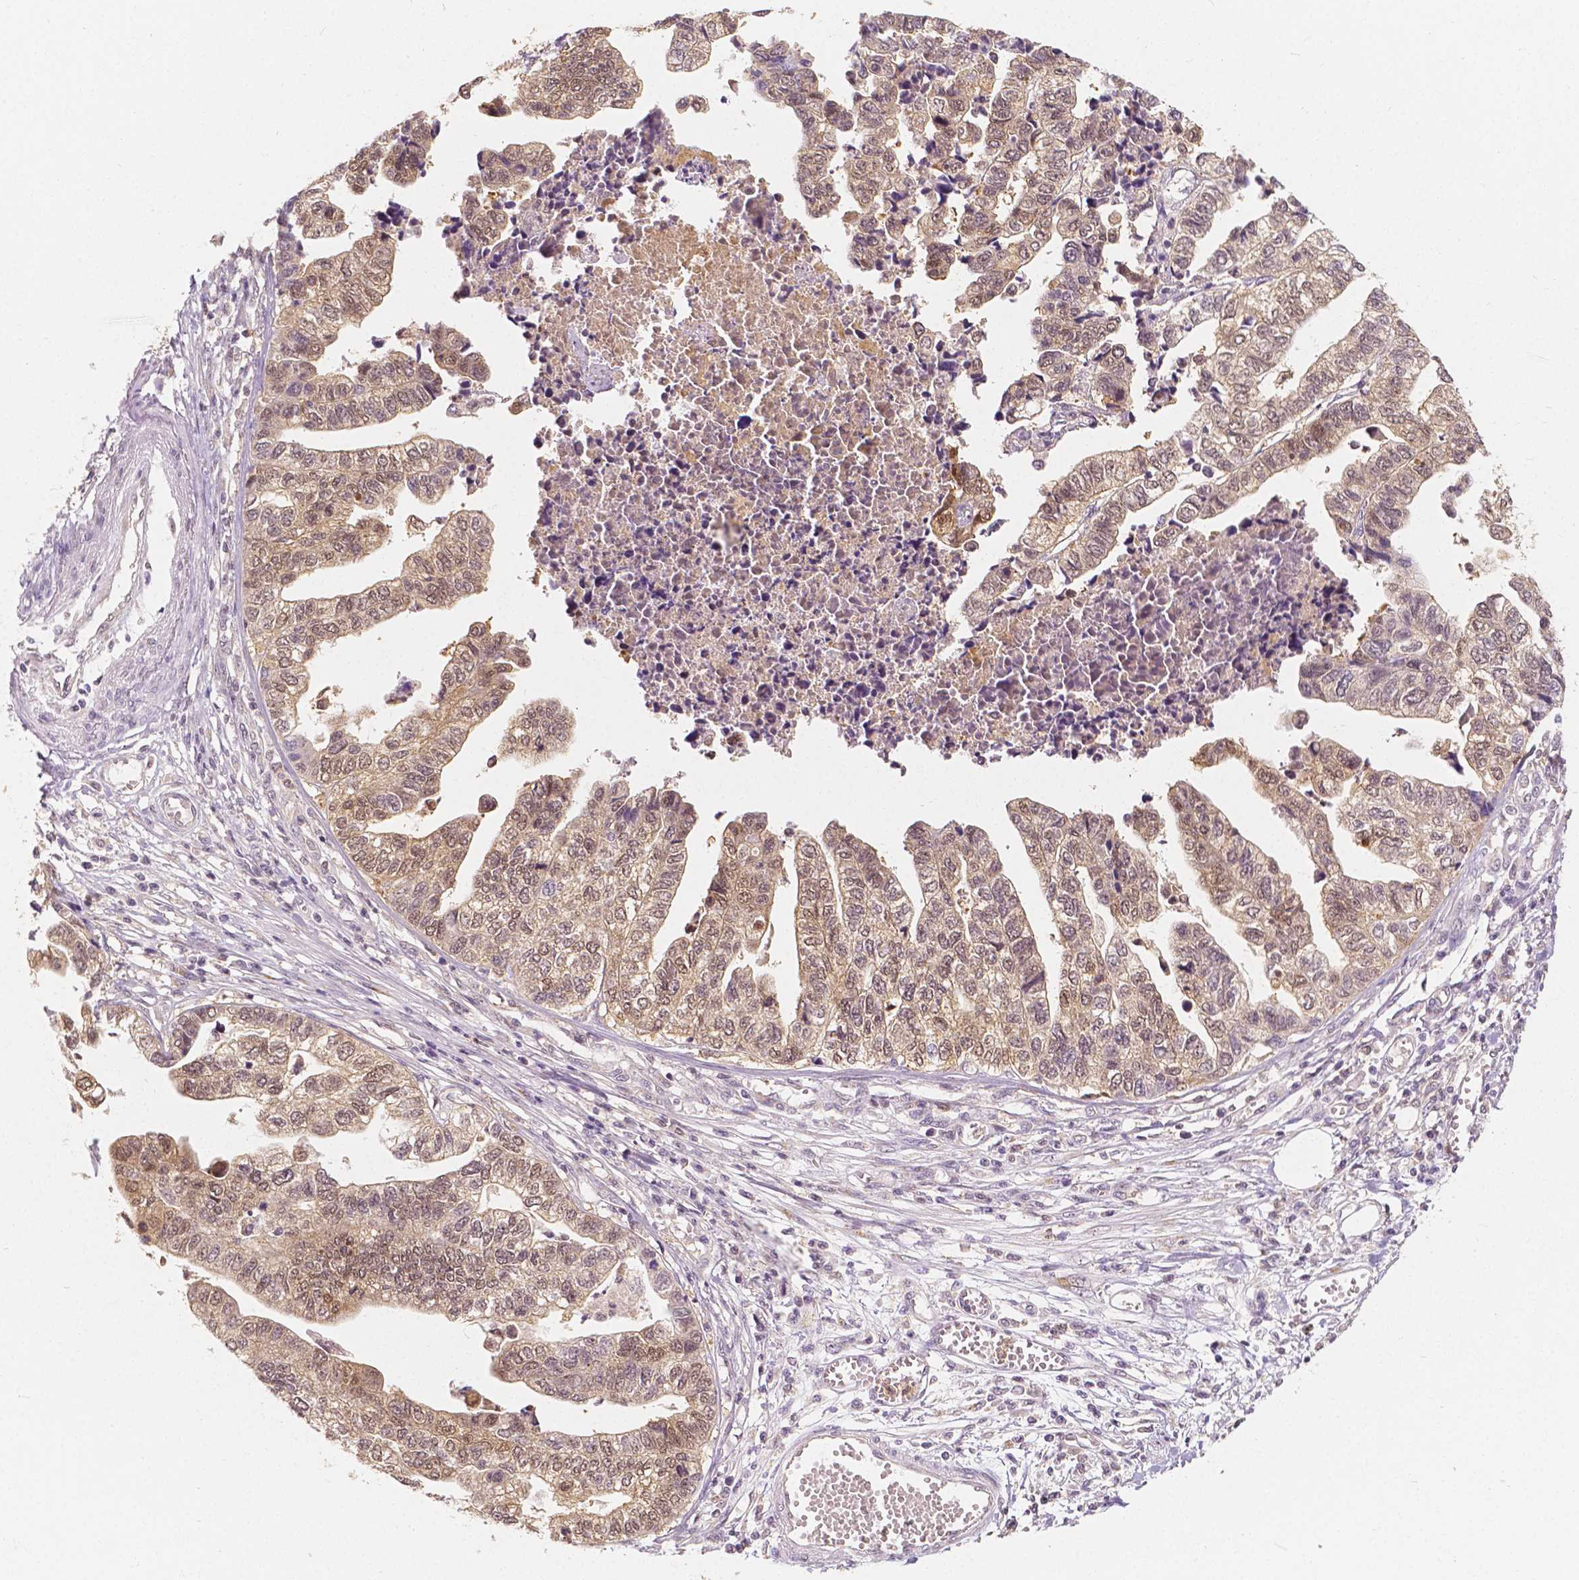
{"staining": {"intensity": "moderate", "quantity": ">75%", "location": "cytoplasmic/membranous,nuclear"}, "tissue": "stomach cancer", "cell_type": "Tumor cells", "image_type": "cancer", "snomed": [{"axis": "morphology", "description": "Adenocarcinoma, NOS"}, {"axis": "topography", "description": "Stomach, upper"}], "caption": "Immunohistochemistry (IHC) image of stomach cancer stained for a protein (brown), which displays medium levels of moderate cytoplasmic/membranous and nuclear expression in about >75% of tumor cells.", "gene": "NAPRT", "patient": {"sex": "female", "age": 67}}